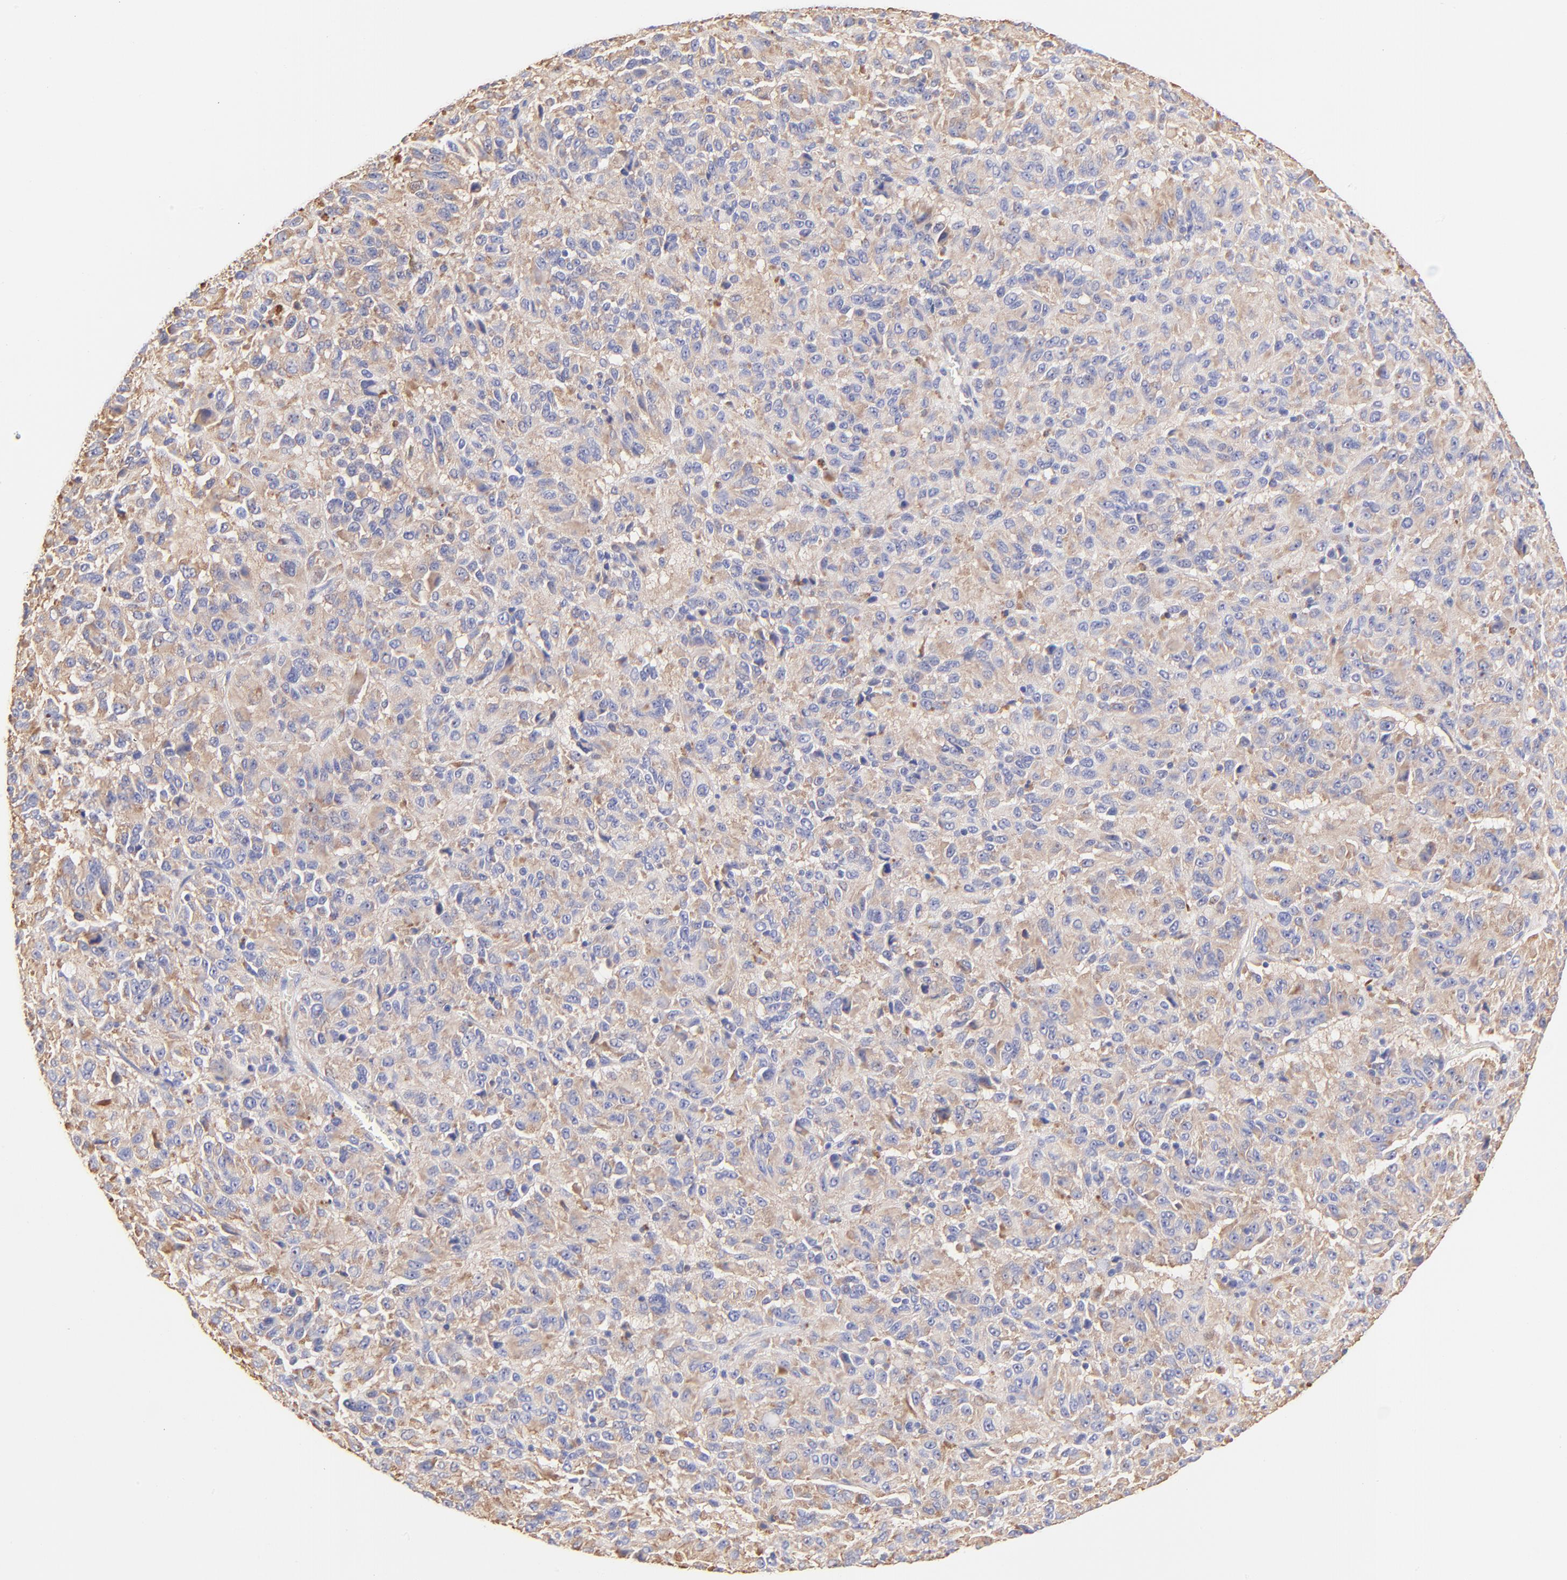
{"staining": {"intensity": "moderate", "quantity": ">75%", "location": "cytoplasmic/membranous"}, "tissue": "melanoma", "cell_type": "Tumor cells", "image_type": "cancer", "snomed": [{"axis": "morphology", "description": "Malignant melanoma, Metastatic site"}, {"axis": "topography", "description": "Lung"}], "caption": "Immunohistochemical staining of human melanoma shows medium levels of moderate cytoplasmic/membranous staining in about >75% of tumor cells. The staining is performed using DAB brown chromogen to label protein expression. The nuclei are counter-stained blue using hematoxylin.", "gene": "RPL30", "patient": {"sex": "male", "age": 64}}